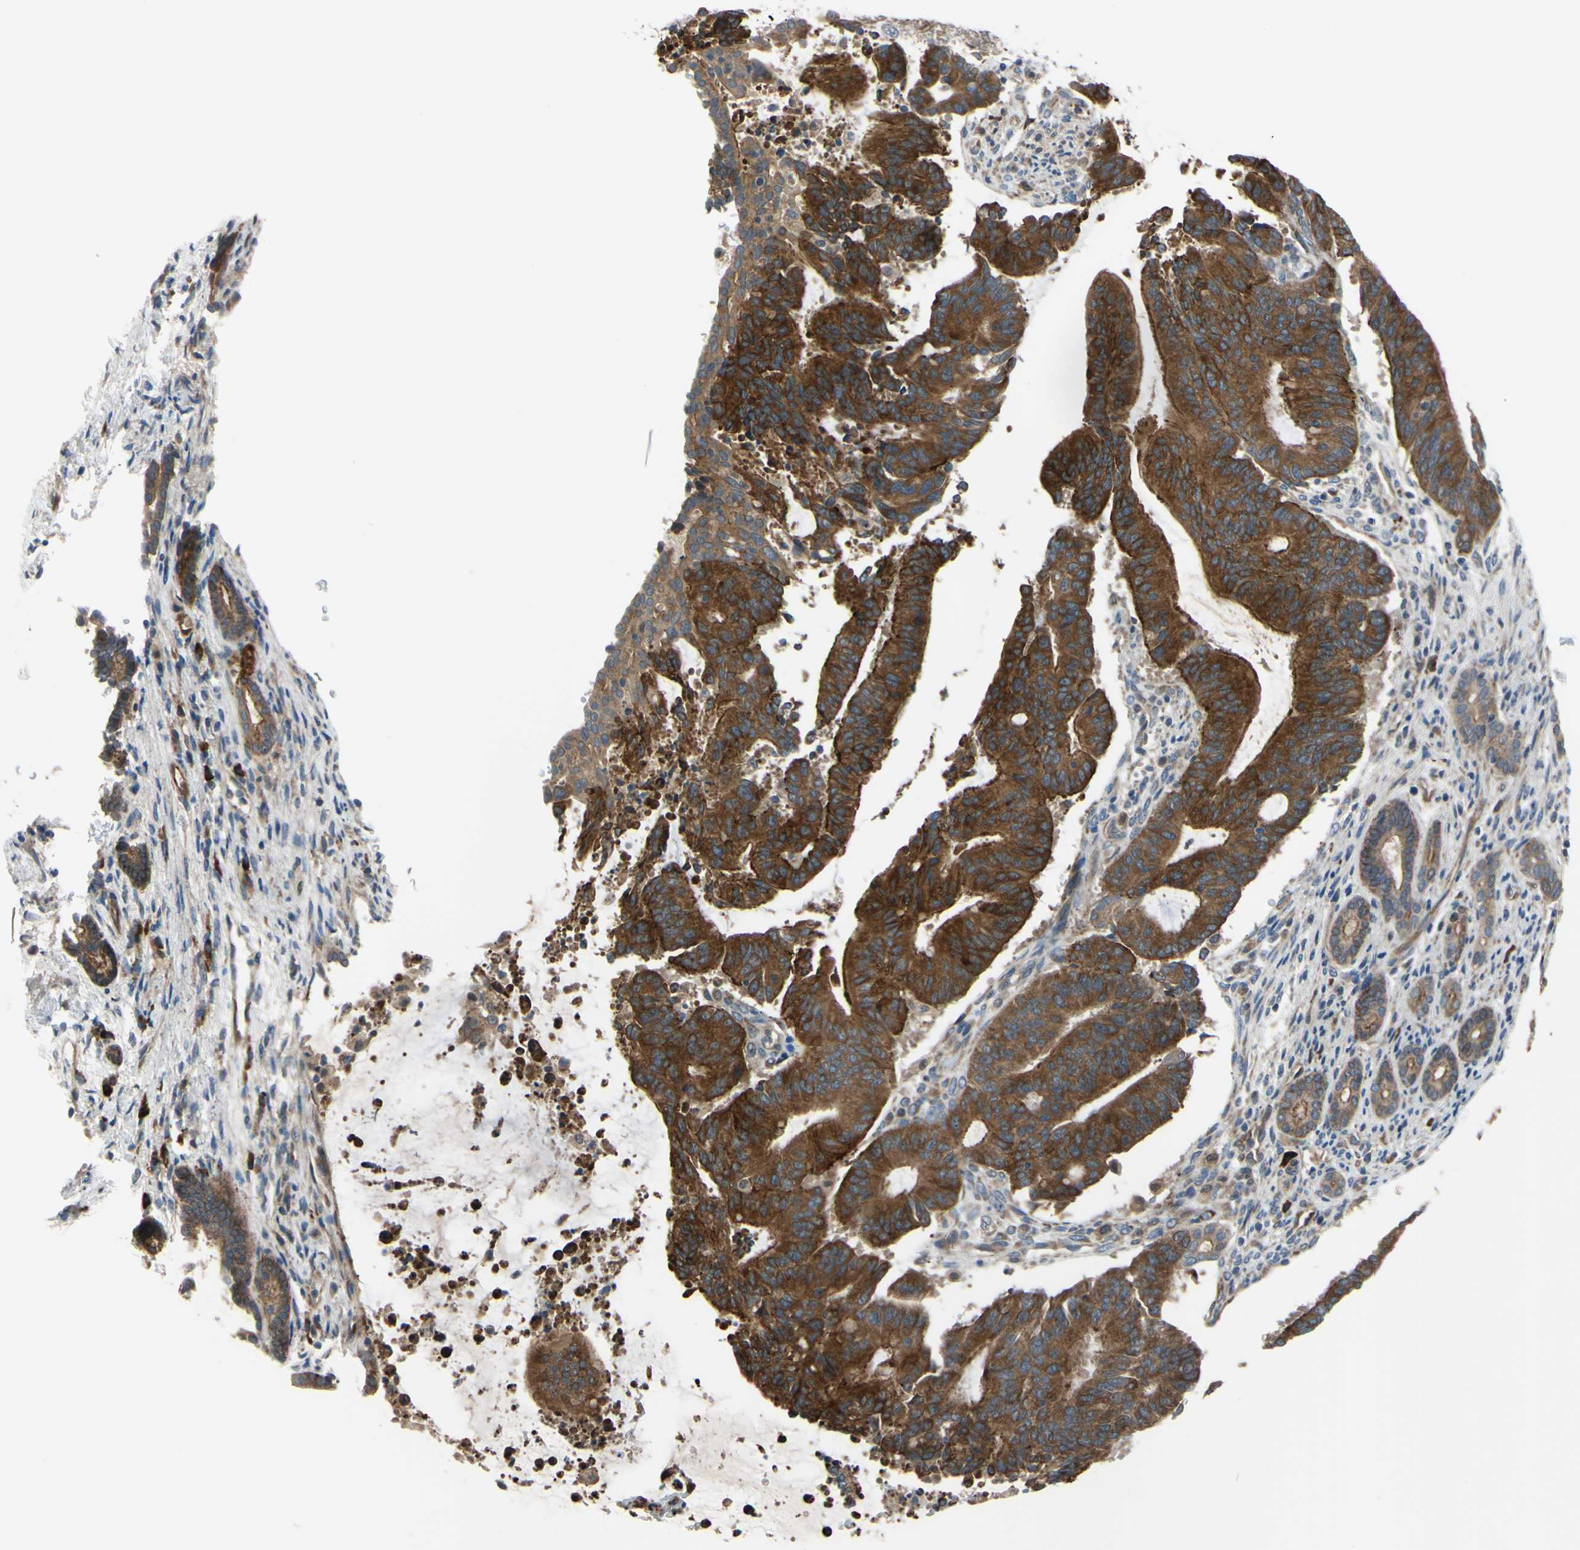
{"staining": {"intensity": "strong", "quantity": ">75%", "location": "cytoplasmic/membranous"}, "tissue": "liver cancer", "cell_type": "Tumor cells", "image_type": "cancer", "snomed": [{"axis": "morphology", "description": "Cholangiocarcinoma"}, {"axis": "topography", "description": "Liver"}], "caption": "Immunohistochemical staining of cholangiocarcinoma (liver) reveals high levels of strong cytoplasmic/membranous protein staining in approximately >75% of tumor cells.", "gene": "XIAP", "patient": {"sex": "female", "age": 73}}